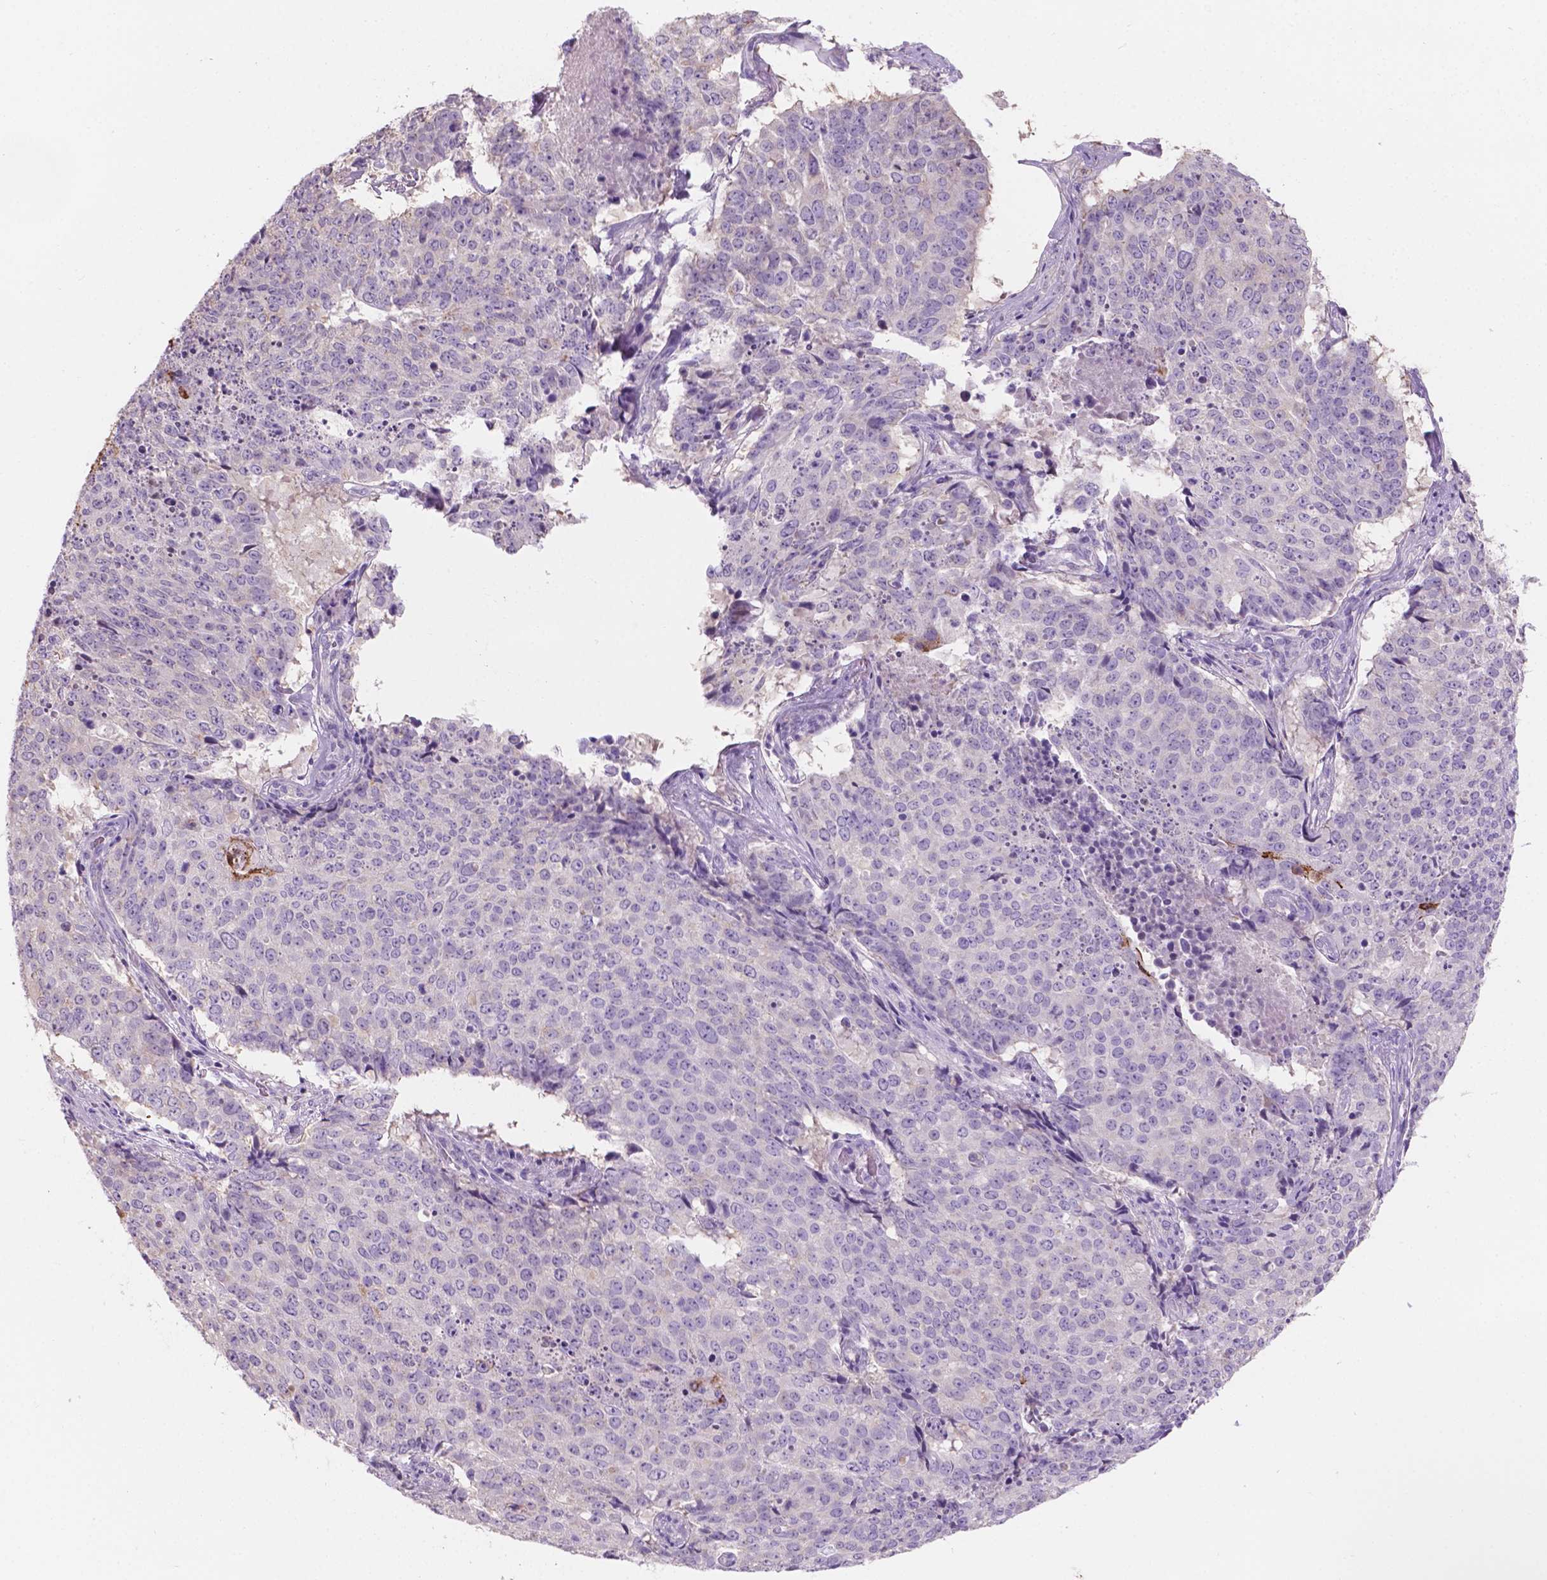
{"staining": {"intensity": "moderate", "quantity": "<25%", "location": "cytoplasmic/membranous"}, "tissue": "lung cancer", "cell_type": "Tumor cells", "image_type": "cancer", "snomed": [{"axis": "morphology", "description": "Normal tissue, NOS"}, {"axis": "morphology", "description": "Squamous cell carcinoma, NOS"}, {"axis": "topography", "description": "Bronchus"}, {"axis": "topography", "description": "Lung"}], "caption": "Tumor cells reveal low levels of moderate cytoplasmic/membranous staining in about <25% of cells in lung cancer (squamous cell carcinoma).", "gene": "SBSN", "patient": {"sex": "male", "age": 64}}